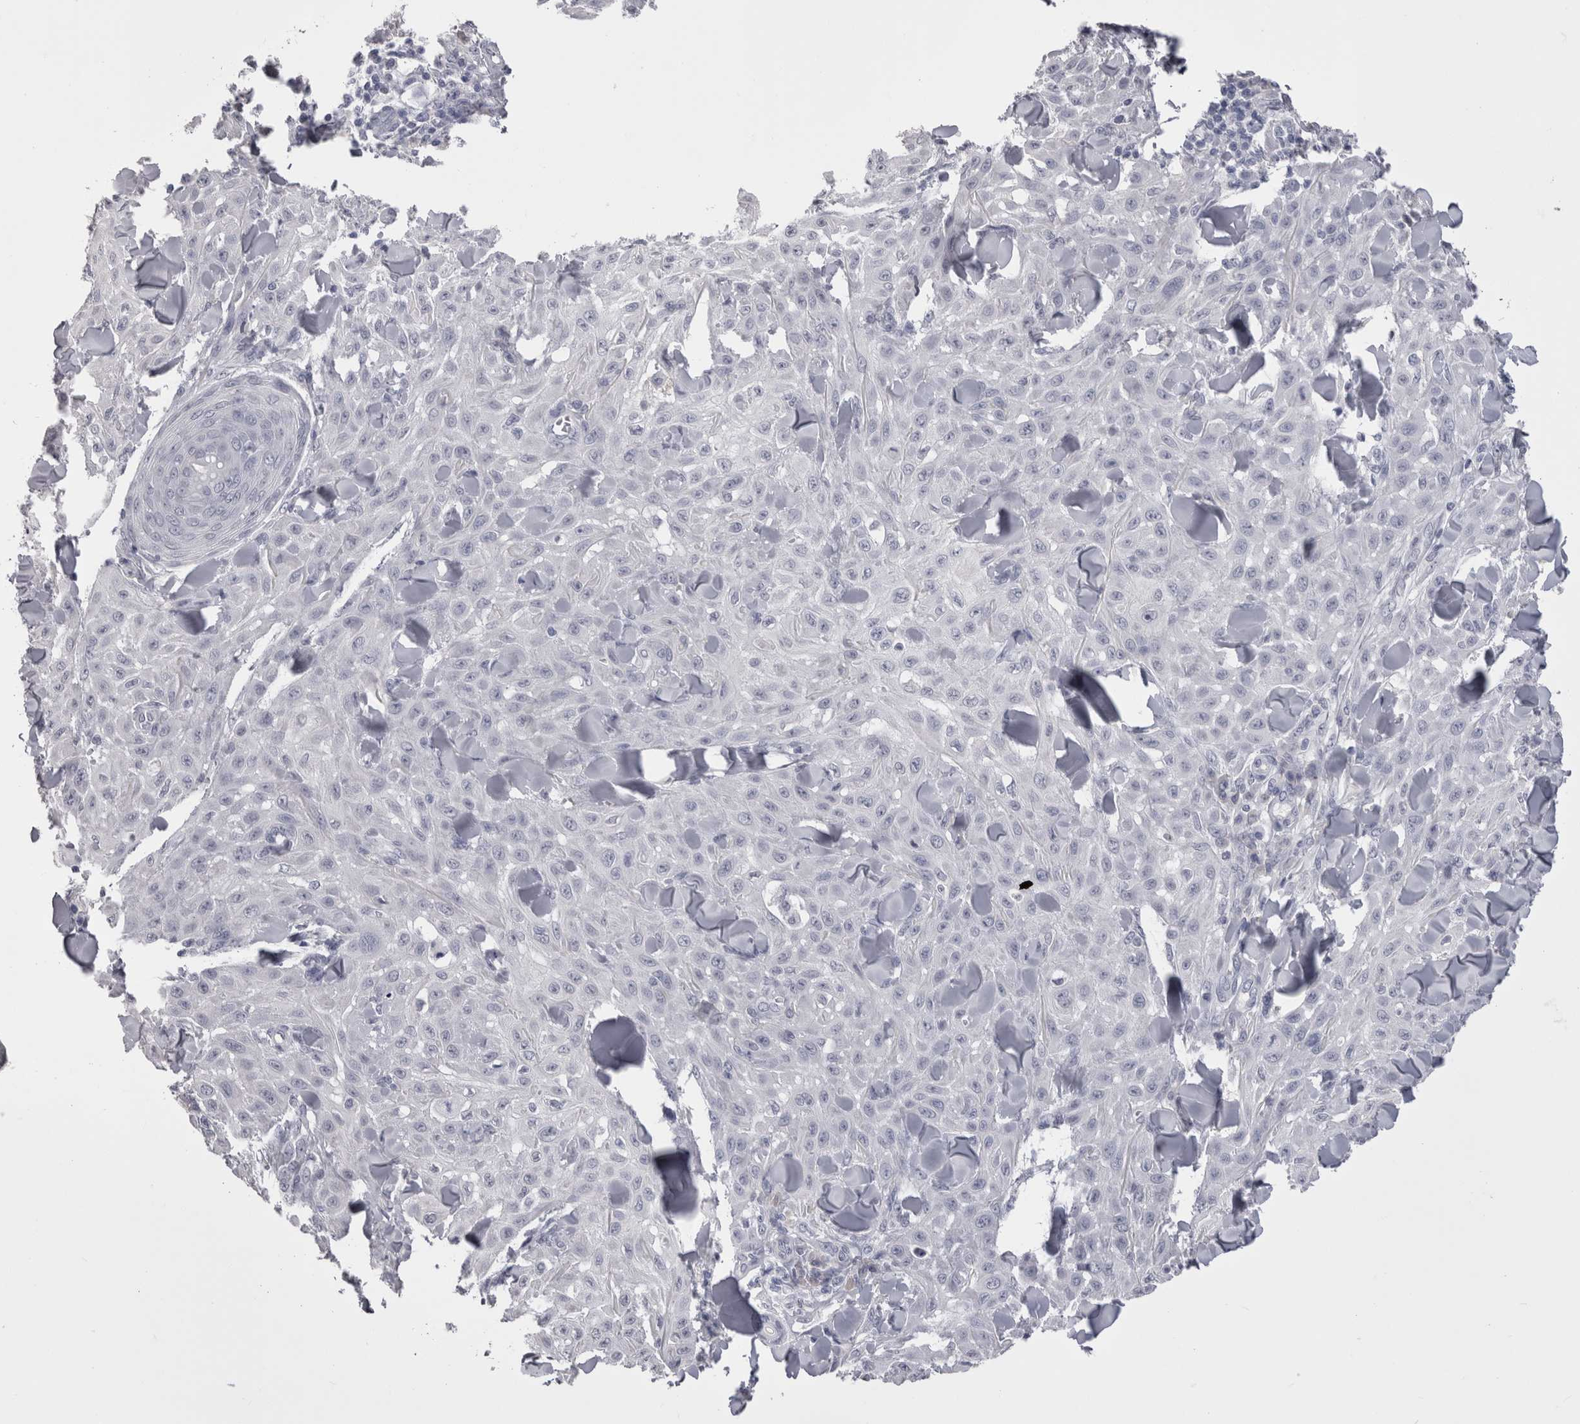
{"staining": {"intensity": "negative", "quantity": "none", "location": "none"}, "tissue": "skin cancer", "cell_type": "Tumor cells", "image_type": "cancer", "snomed": [{"axis": "morphology", "description": "Squamous cell carcinoma, NOS"}, {"axis": "topography", "description": "Skin"}], "caption": "Squamous cell carcinoma (skin) stained for a protein using immunohistochemistry (IHC) demonstrates no staining tumor cells.", "gene": "CDHR5", "patient": {"sex": "male", "age": 24}}